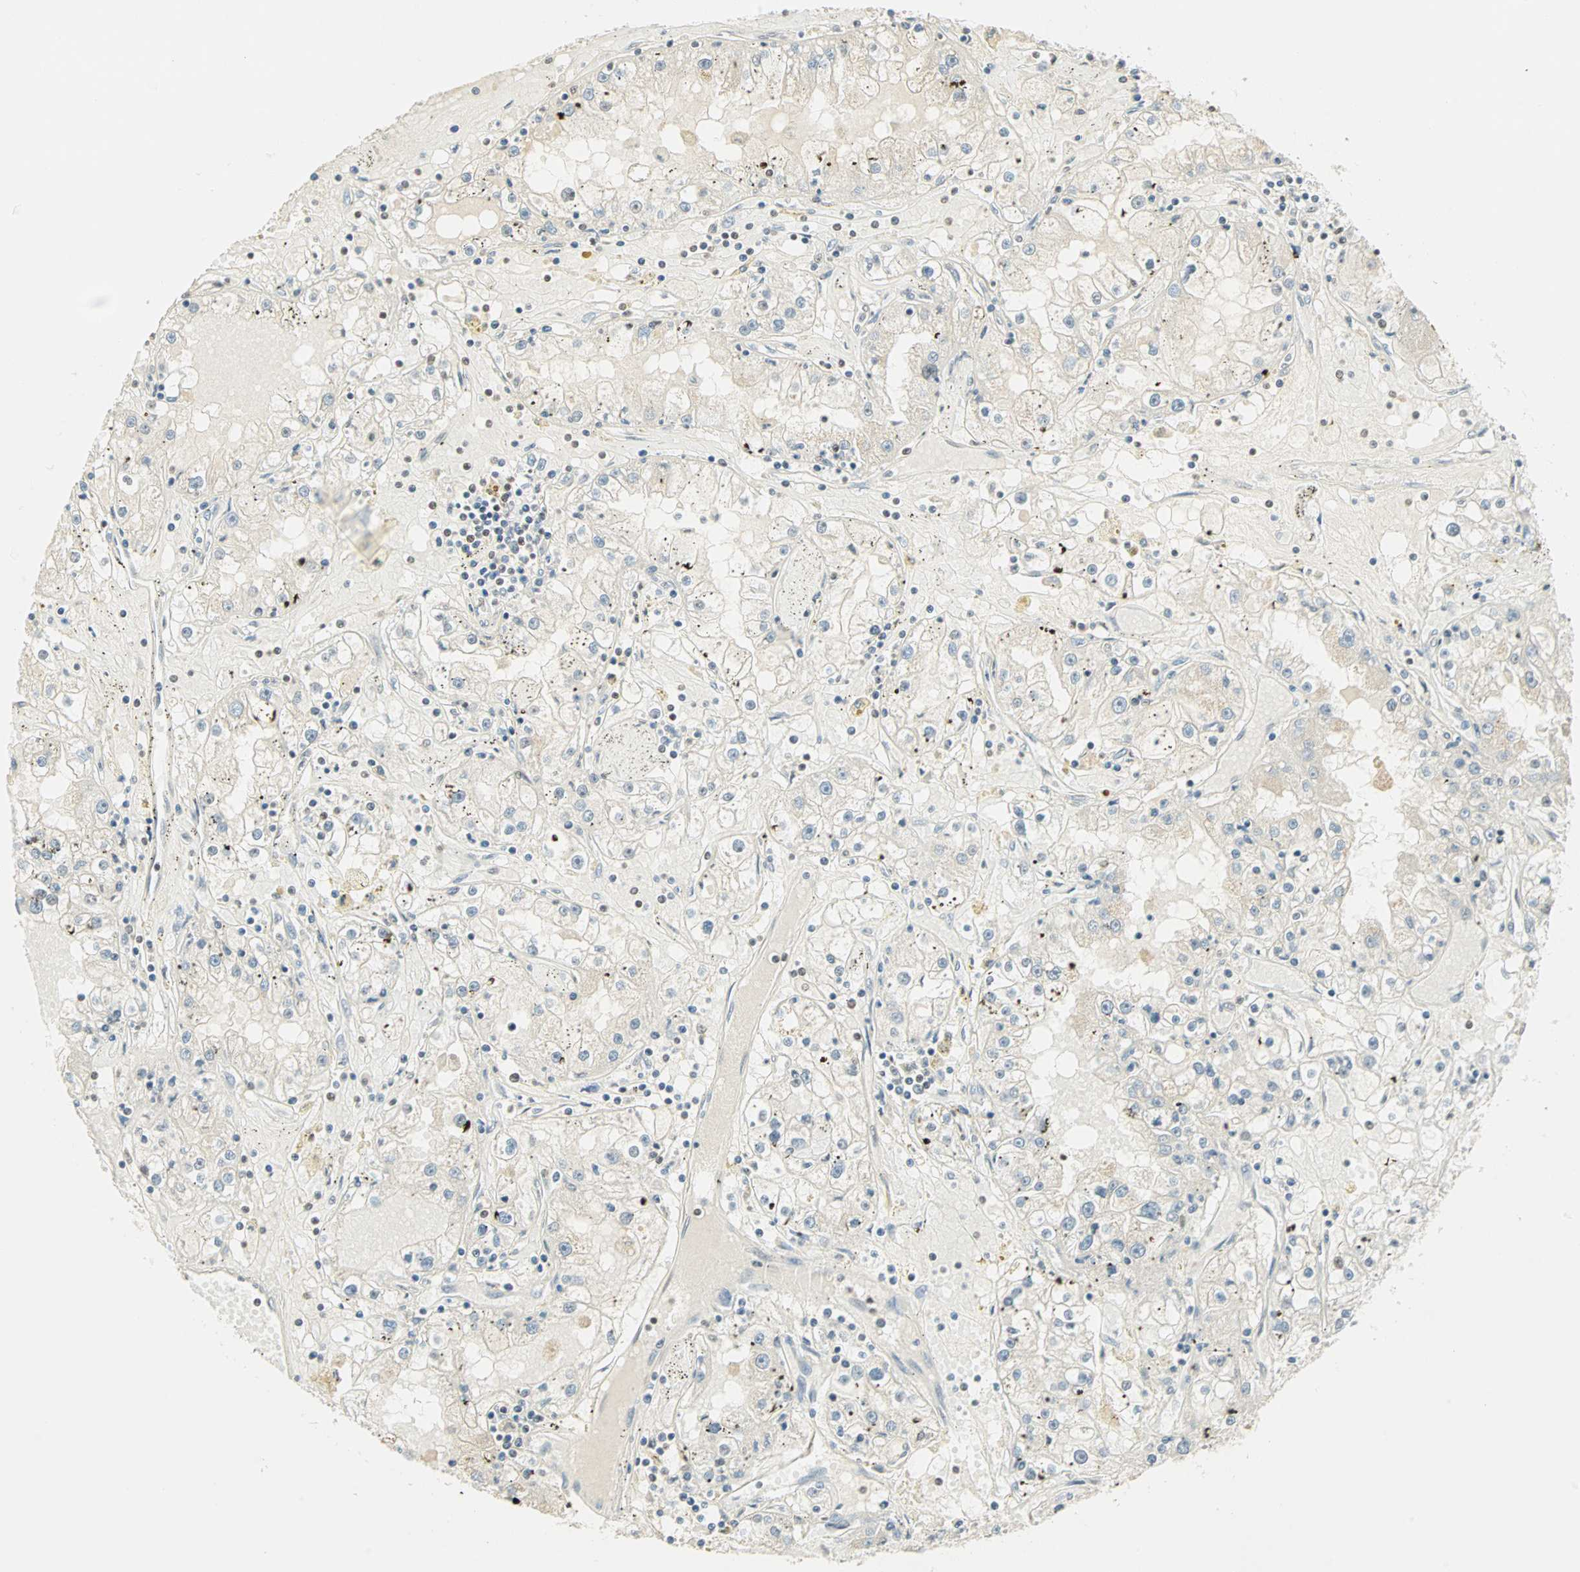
{"staining": {"intensity": "weak", "quantity": "<25%", "location": "nuclear"}, "tissue": "renal cancer", "cell_type": "Tumor cells", "image_type": "cancer", "snomed": [{"axis": "morphology", "description": "Adenocarcinoma, NOS"}, {"axis": "topography", "description": "Kidney"}], "caption": "Histopathology image shows no significant protein expression in tumor cells of renal cancer. The staining was performed using DAB to visualize the protein expression in brown, while the nuclei were stained in blue with hematoxylin (Magnification: 20x).", "gene": "SMAD3", "patient": {"sex": "male", "age": 56}}